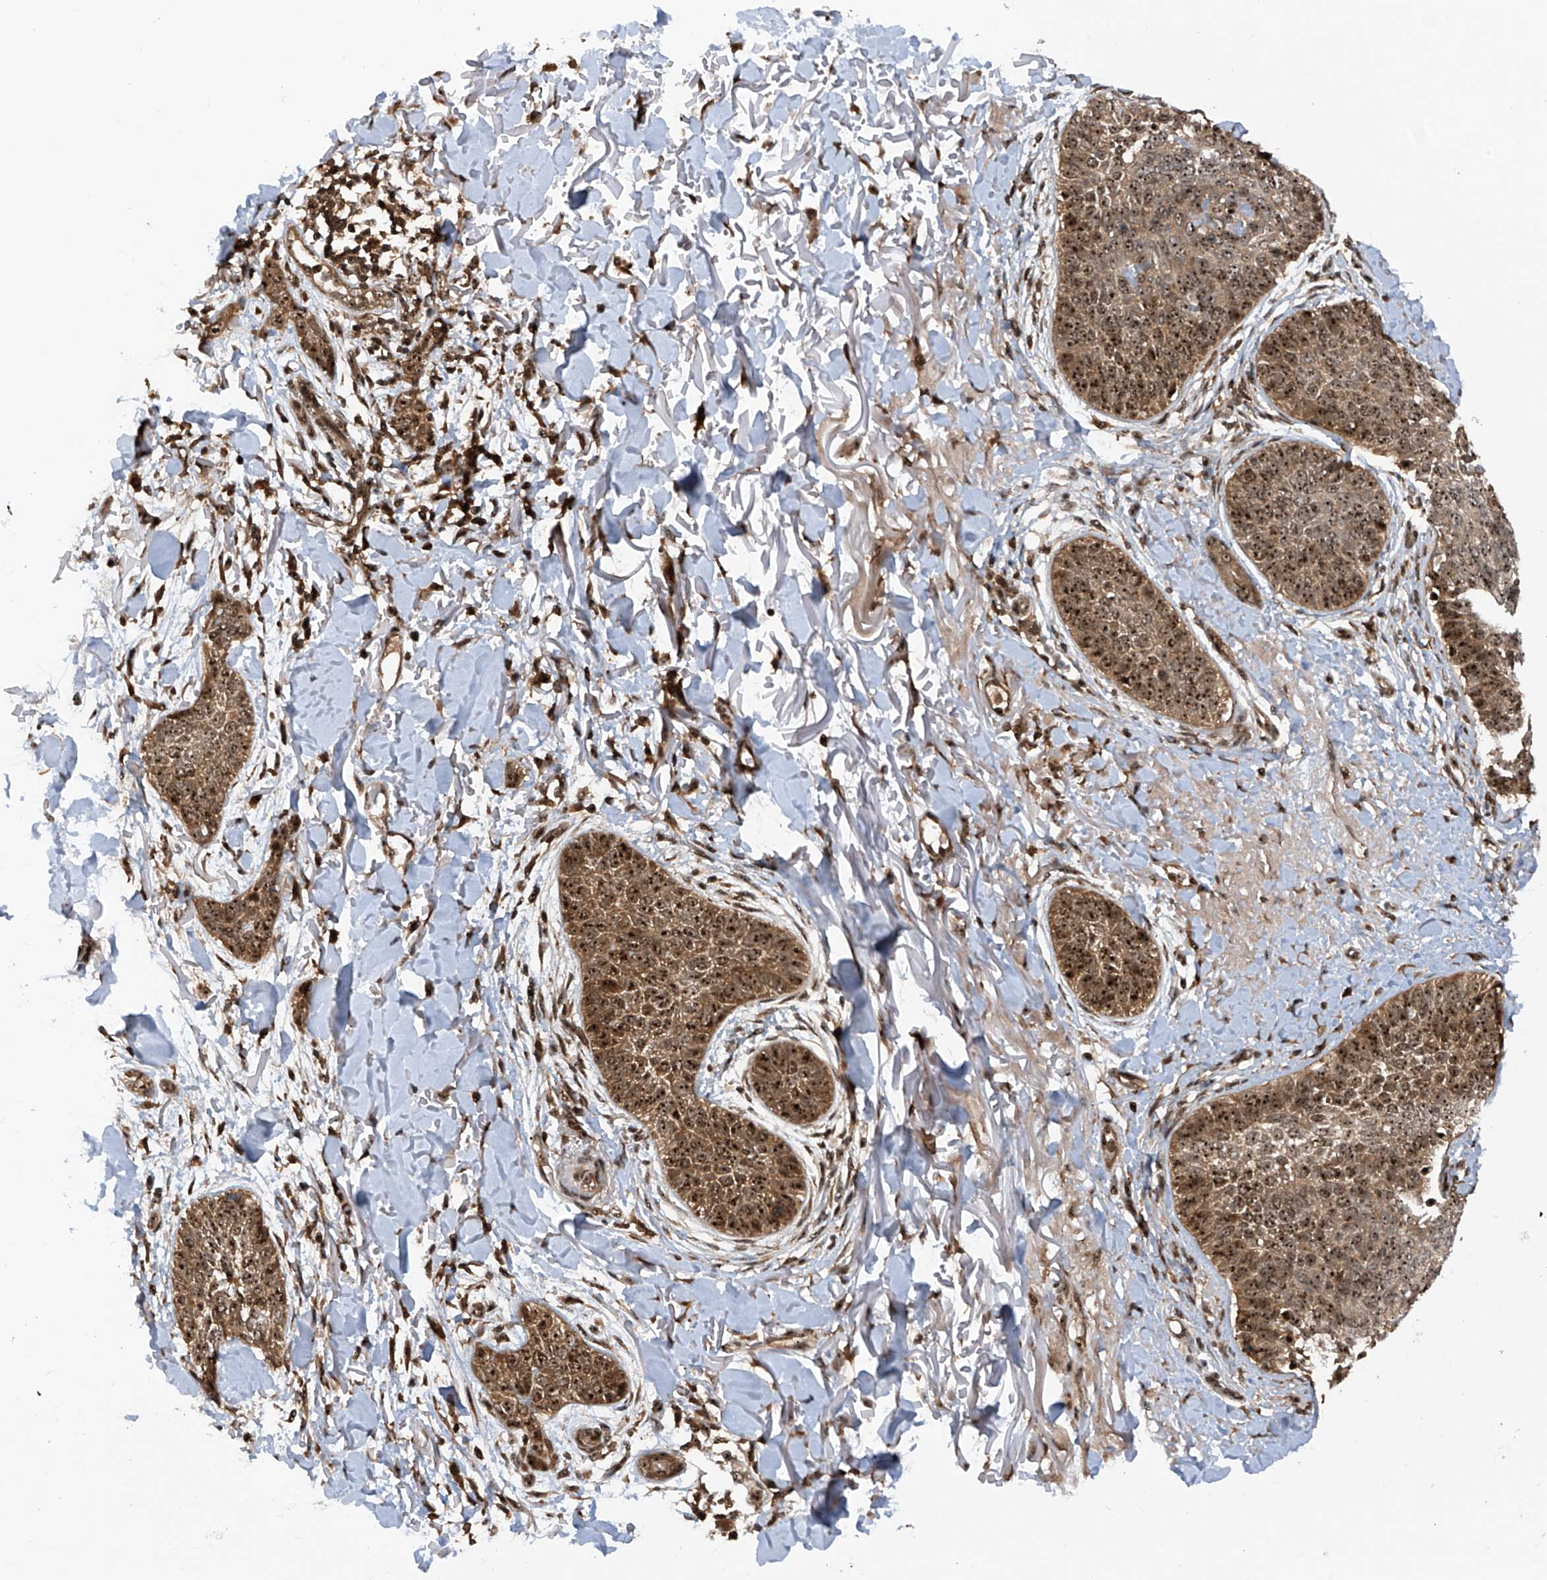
{"staining": {"intensity": "strong", "quantity": ">75%", "location": "cytoplasmic/membranous,nuclear"}, "tissue": "skin cancer", "cell_type": "Tumor cells", "image_type": "cancer", "snomed": [{"axis": "morphology", "description": "Basal cell carcinoma"}, {"axis": "topography", "description": "Skin"}], "caption": "IHC image of neoplastic tissue: human skin cancer stained using immunohistochemistry (IHC) reveals high levels of strong protein expression localized specifically in the cytoplasmic/membranous and nuclear of tumor cells, appearing as a cytoplasmic/membranous and nuclear brown color.", "gene": "C1orf131", "patient": {"sex": "male", "age": 85}}